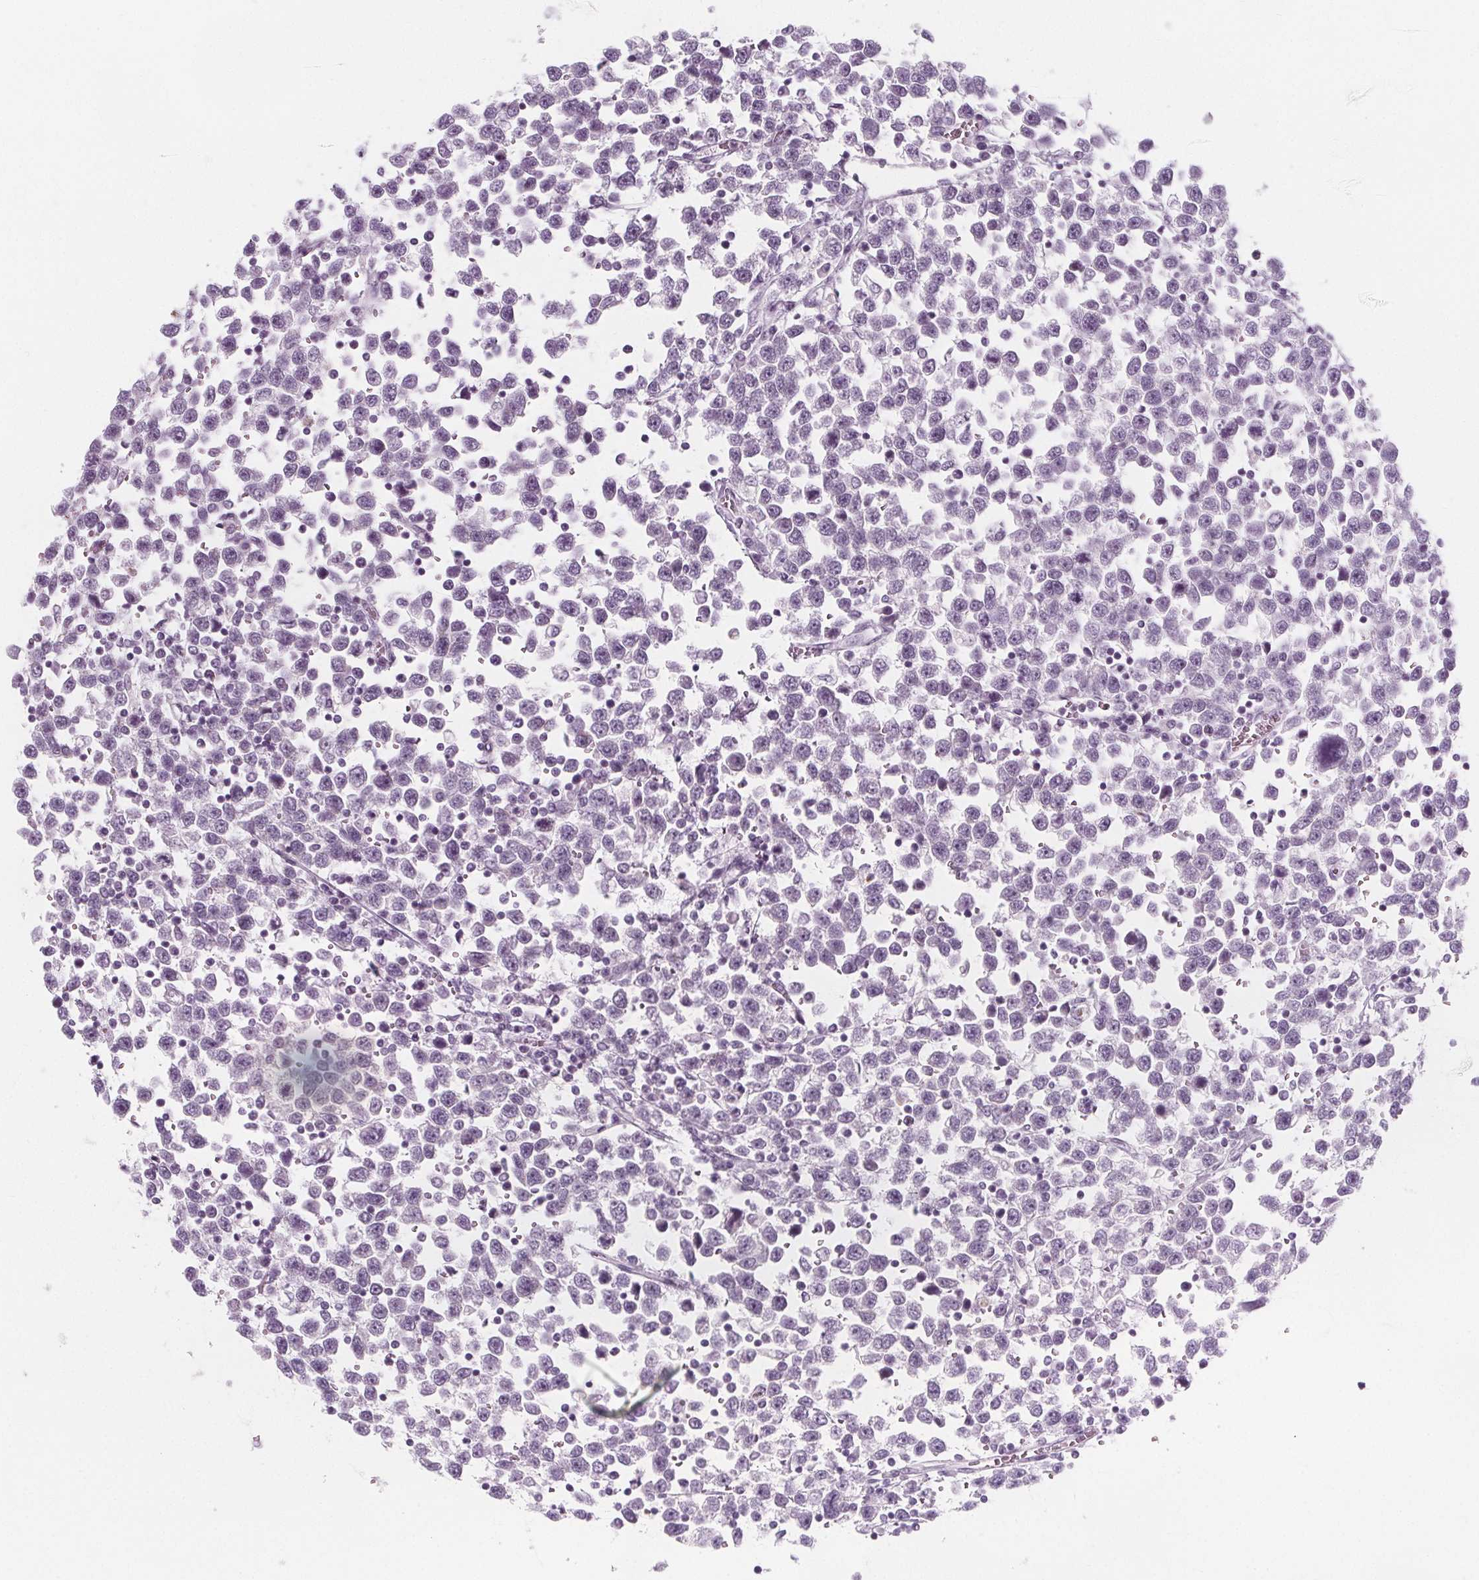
{"staining": {"intensity": "weak", "quantity": "25%-75%", "location": "cytoplasmic/membranous"}, "tissue": "testis cancer", "cell_type": "Tumor cells", "image_type": "cancer", "snomed": [{"axis": "morphology", "description": "Seminoma, NOS"}, {"axis": "topography", "description": "Testis"}], "caption": "DAB immunohistochemical staining of human testis cancer (seminoma) reveals weak cytoplasmic/membranous protein expression in about 25%-75% of tumor cells.", "gene": "IL17C", "patient": {"sex": "male", "age": 34}}